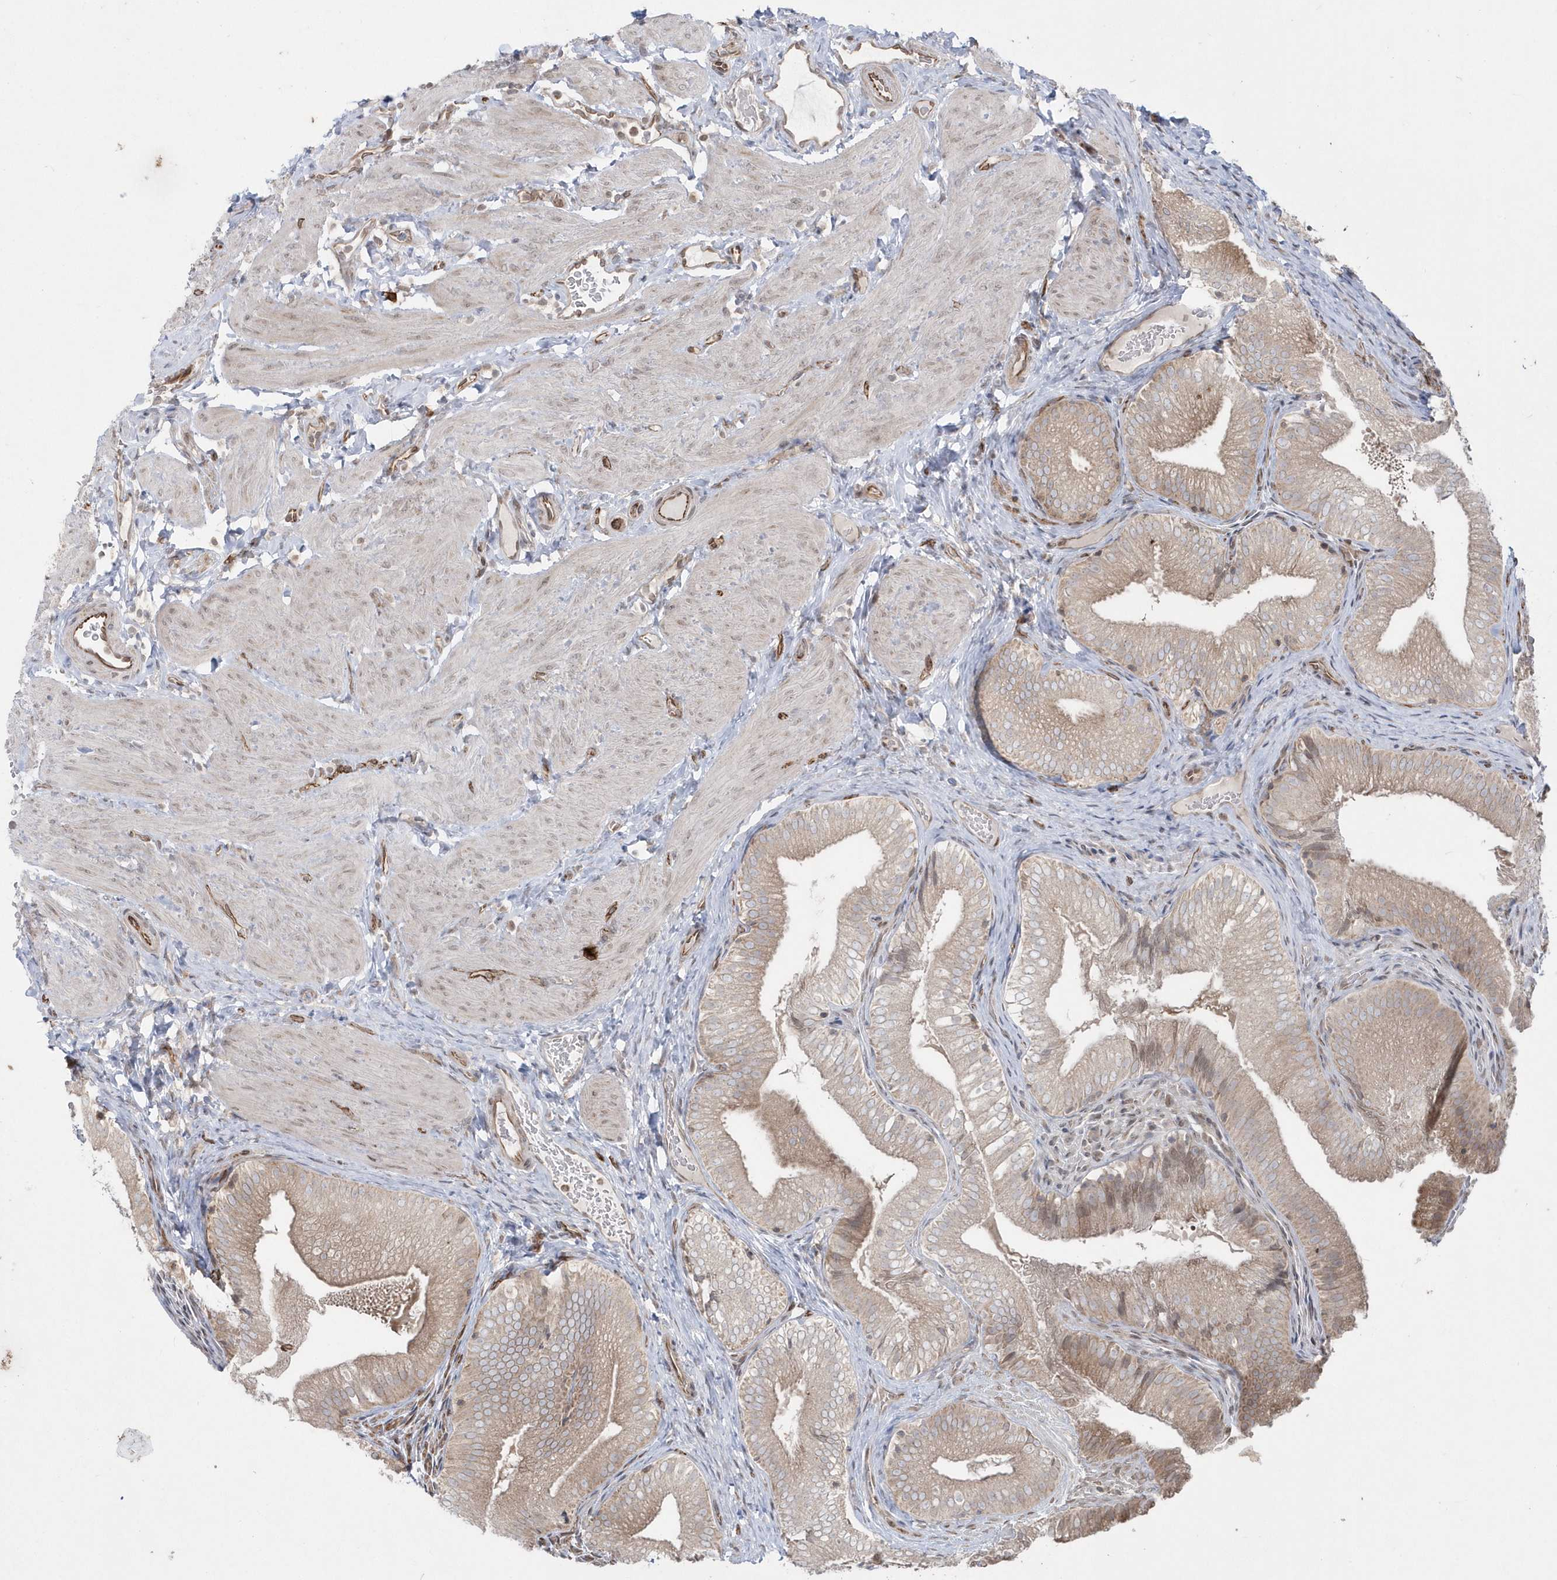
{"staining": {"intensity": "moderate", "quantity": ">75%", "location": "cytoplasmic/membranous"}, "tissue": "gallbladder", "cell_type": "Glandular cells", "image_type": "normal", "snomed": [{"axis": "morphology", "description": "Normal tissue, NOS"}, {"axis": "topography", "description": "Gallbladder"}], "caption": "Approximately >75% of glandular cells in benign gallbladder reveal moderate cytoplasmic/membranous protein staining as visualized by brown immunohistochemical staining.", "gene": "DHX57", "patient": {"sex": "female", "age": 30}}